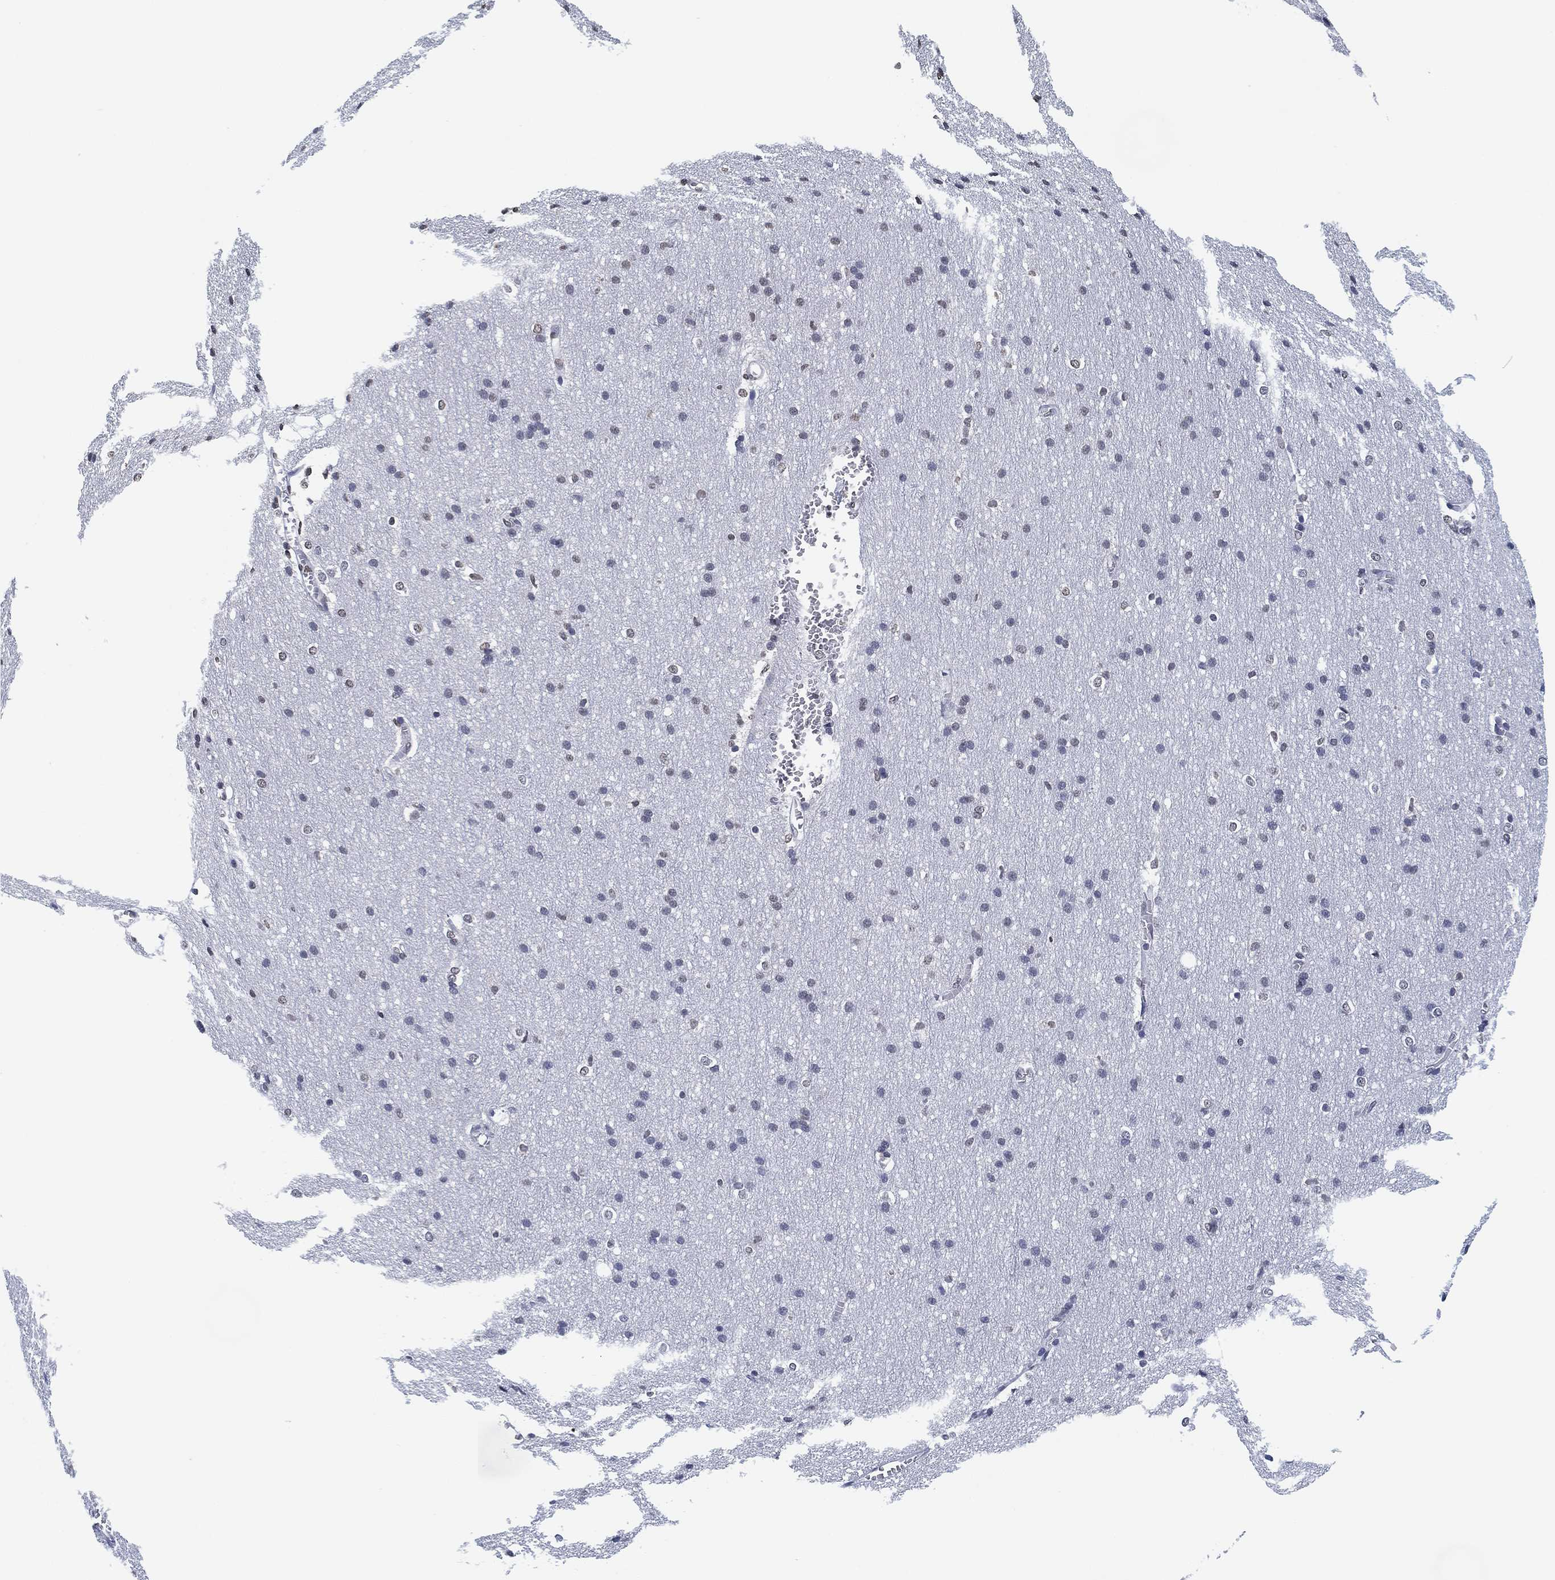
{"staining": {"intensity": "negative", "quantity": "none", "location": "none"}, "tissue": "cerebral cortex", "cell_type": "Endothelial cells", "image_type": "normal", "snomed": [{"axis": "morphology", "description": "Normal tissue, NOS"}, {"axis": "topography", "description": "Cerebral cortex"}], "caption": "Immunohistochemistry photomicrograph of normal human cerebral cortex stained for a protein (brown), which displays no expression in endothelial cells. (Stains: DAB (3,3'-diaminobenzidine) immunohistochemistry (IHC) with hematoxylin counter stain, Microscopy: brightfield microscopy at high magnification).", "gene": "OTUB2", "patient": {"sex": "male", "age": 37}}